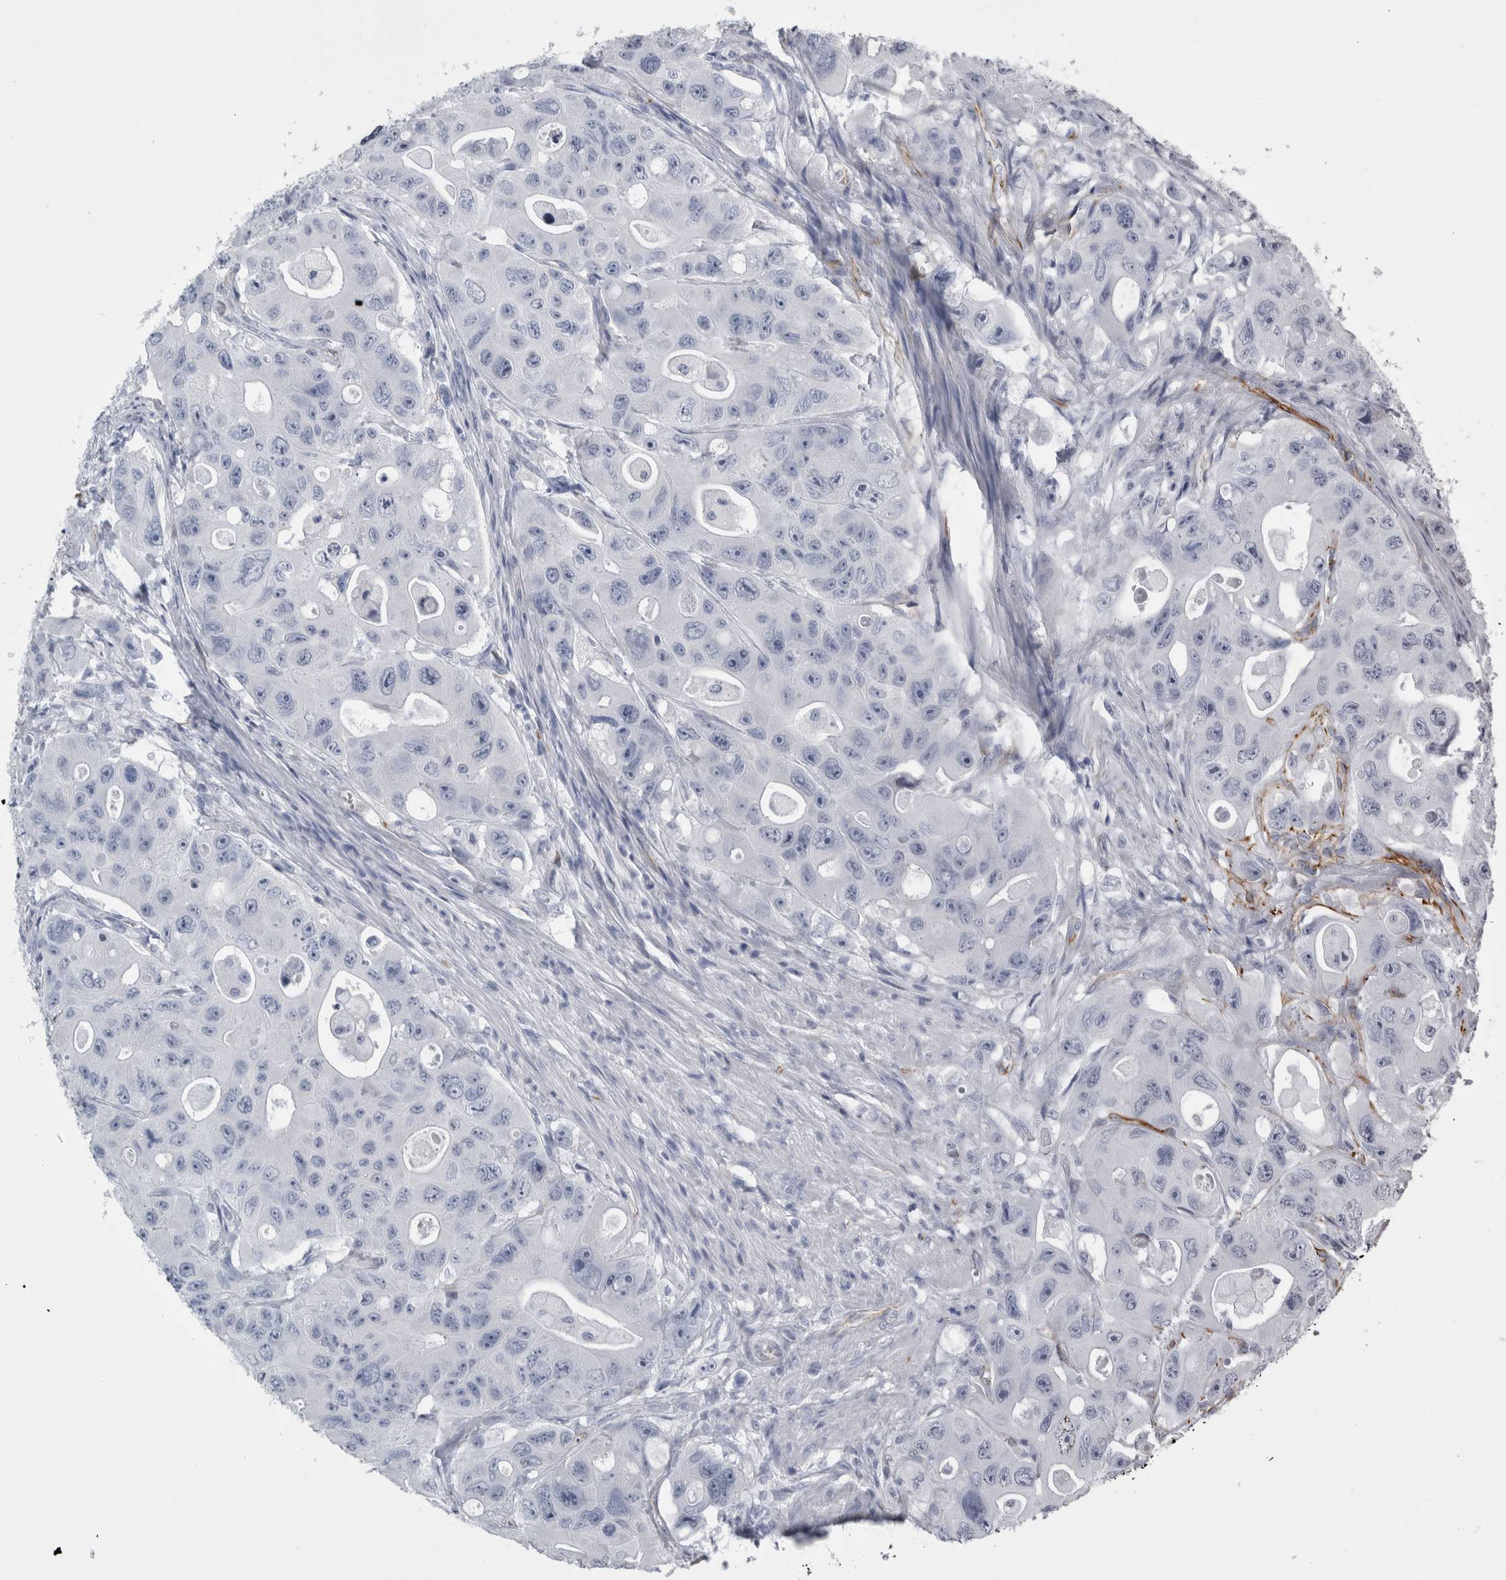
{"staining": {"intensity": "negative", "quantity": "none", "location": "none"}, "tissue": "colorectal cancer", "cell_type": "Tumor cells", "image_type": "cancer", "snomed": [{"axis": "morphology", "description": "Adenocarcinoma, NOS"}, {"axis": "topography", "description": "Colon"}], "caption": "A histopathology image of adenocarcinoma (colorectal) stained for a protein reveals no brown staining in tumor cells.", "gene": "VWDE", "patient": {"sex": "female", "age": 46}}